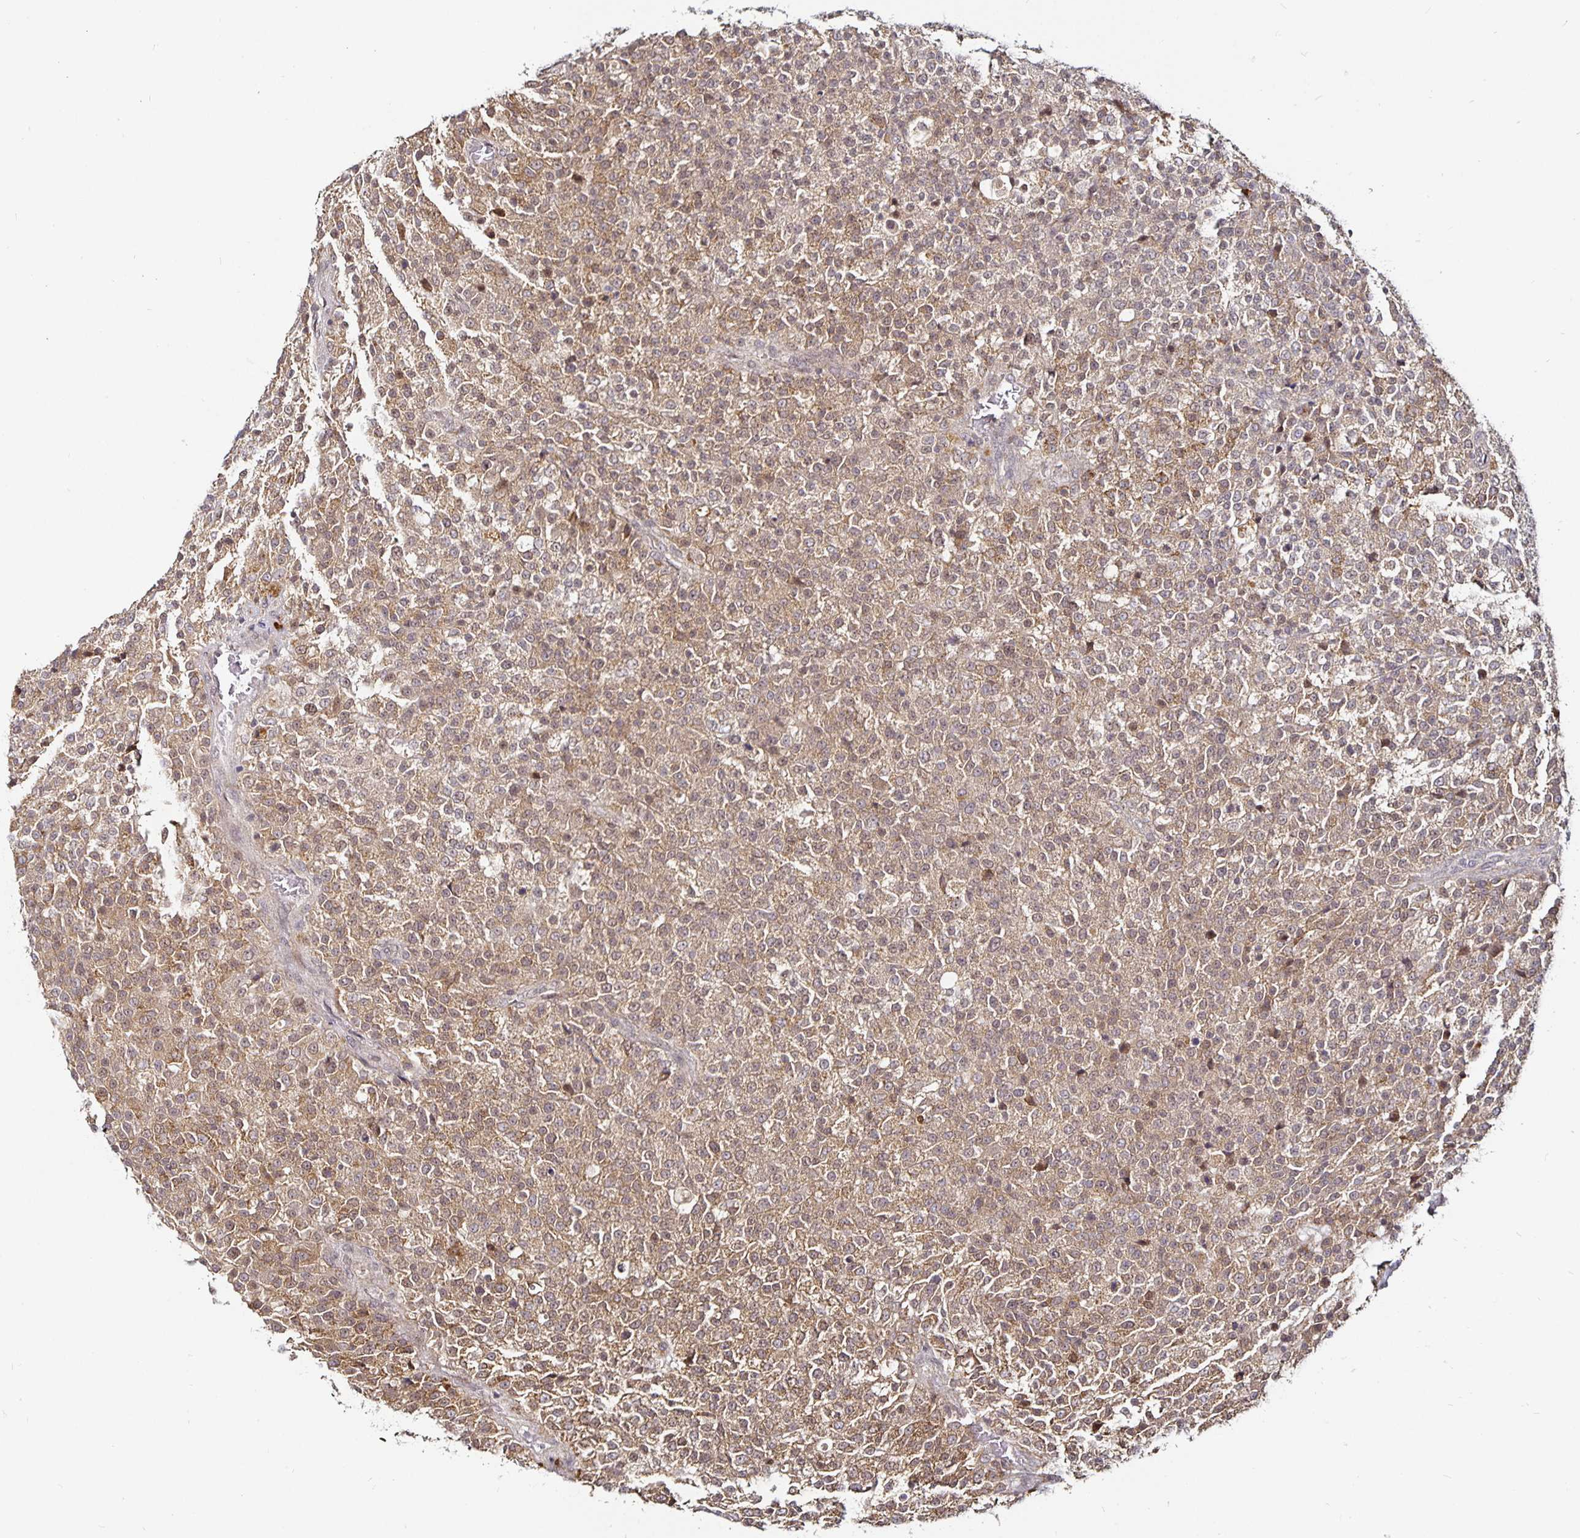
{"staining": {"intensity": "weak", "quantity": ">75%", "location": "cytoplasmic/membranous,nuclear"}, "tissue": "testis cancer", "cell_type": "Tumor cells", "image_type": "cancer", "snomed": [{"axis": "morphology", "description": "Seminoma, NOS"}, {"axis": "topography", "description": "Testis"}], "caption": "Human testis cancer stained for a protein (brown) exhibits weak cytoplasmic/membranous and nuclear positive staining in about >75% of tumor cells.", "gene": "CYP27A1", "patient": {"sex": "male", "age": 59}}